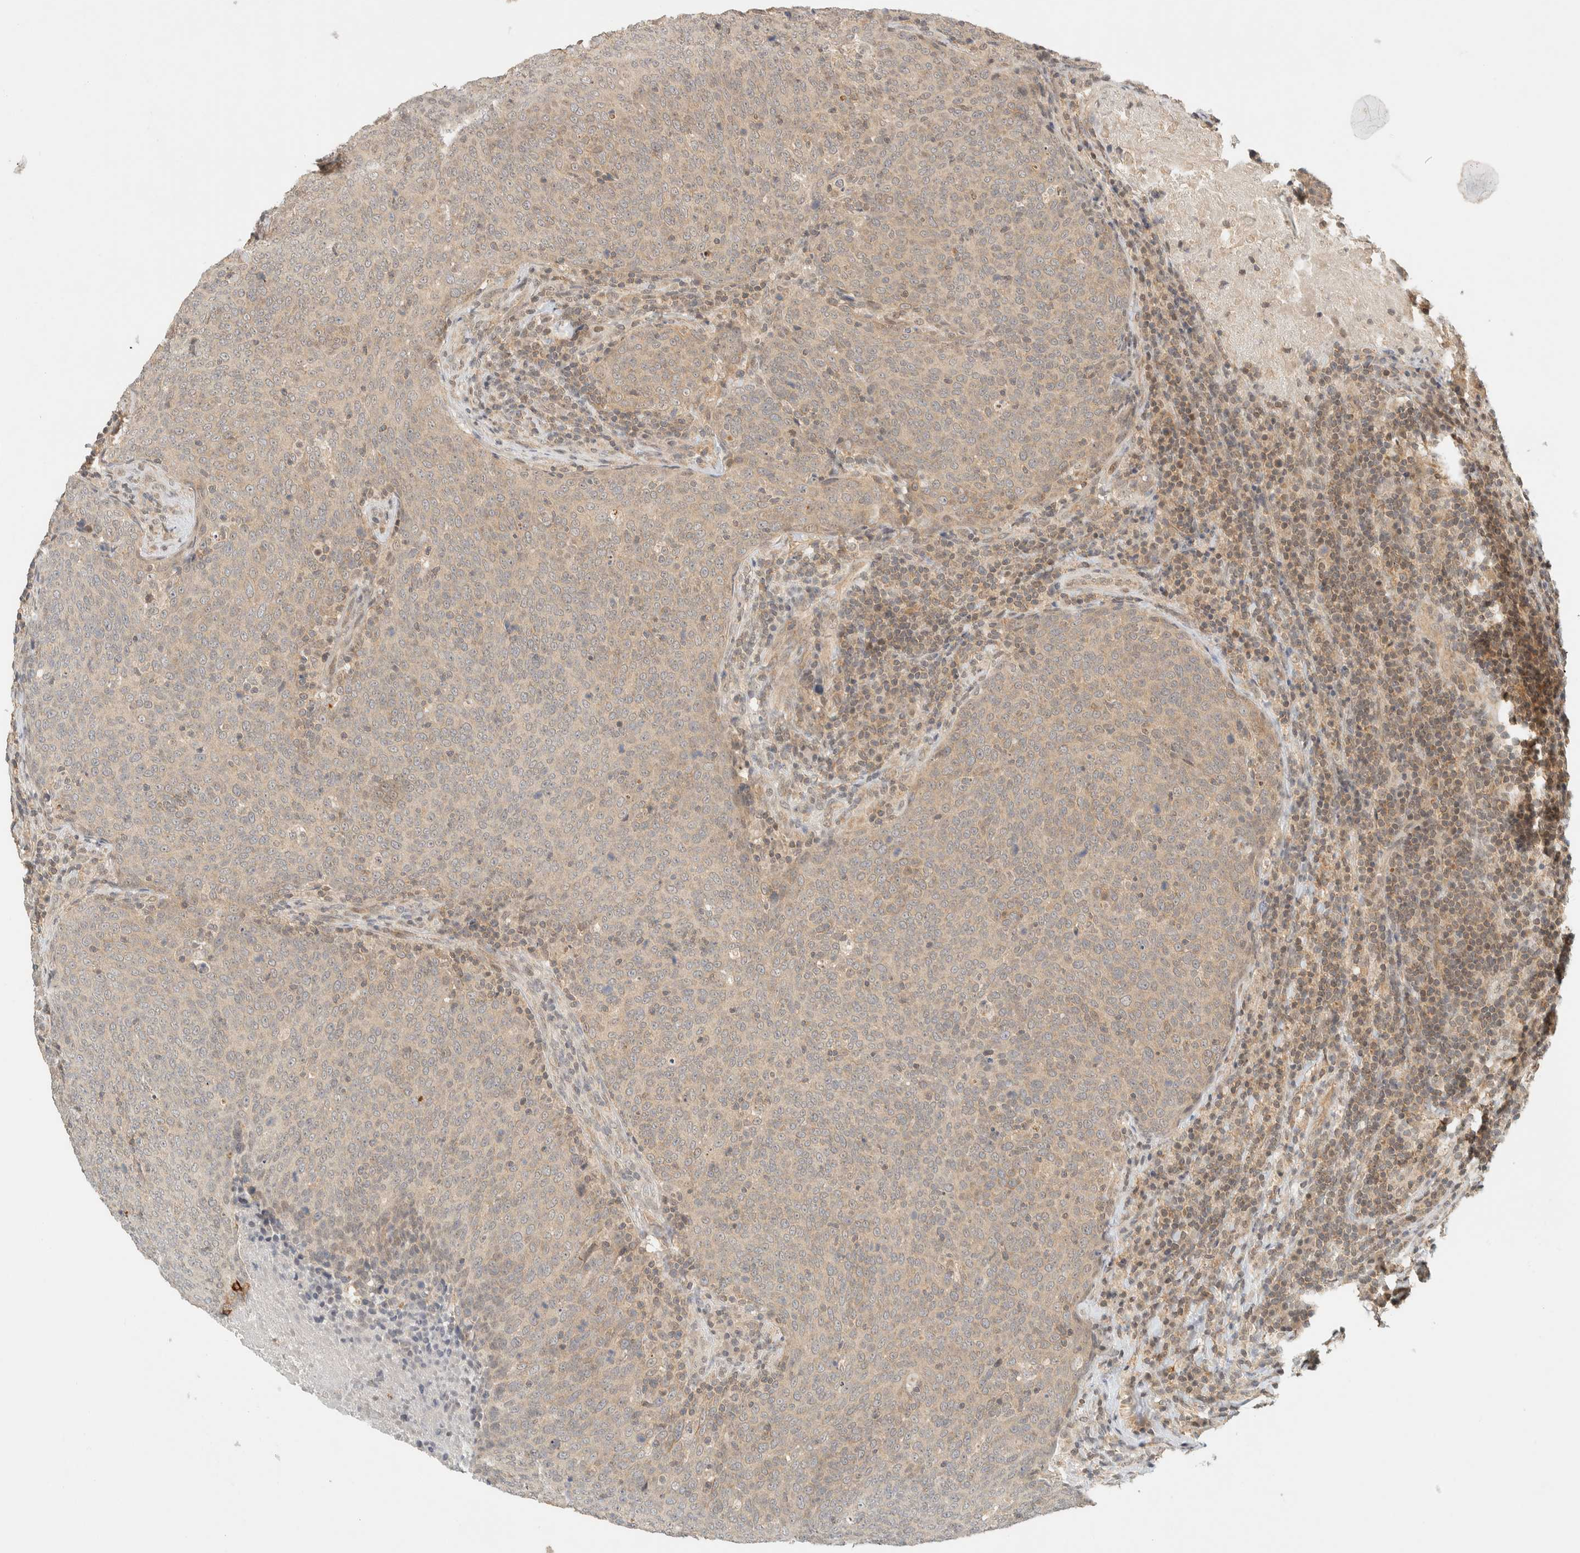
{"staining": {"intensity": "weak", "quantity": "25%-75%", "location": "cytoplasmic/membranous"}, "tissue": "head and neck cancer", "cell_type": "Tumor cells", "image_type": "cancer", "snomed": [{"axis": "morphology", "description": "Squamous cell carcinoma, NOS"}, {"axis": "morphology", "description": "Squamous cell carcinoma, metastatic, NOS"}, {"axis": "topography", "description": "Lymph node"}, {"axis": "topography", "description": "Head-Neck"}], "caption": "Weak cytoplasmic/membranous staining is appreciated in approximately 25%-75% of tumor cells in head and neck cancer.", "gene": "KIFAP3", "patient": {"sex": "male", "age": 62}}